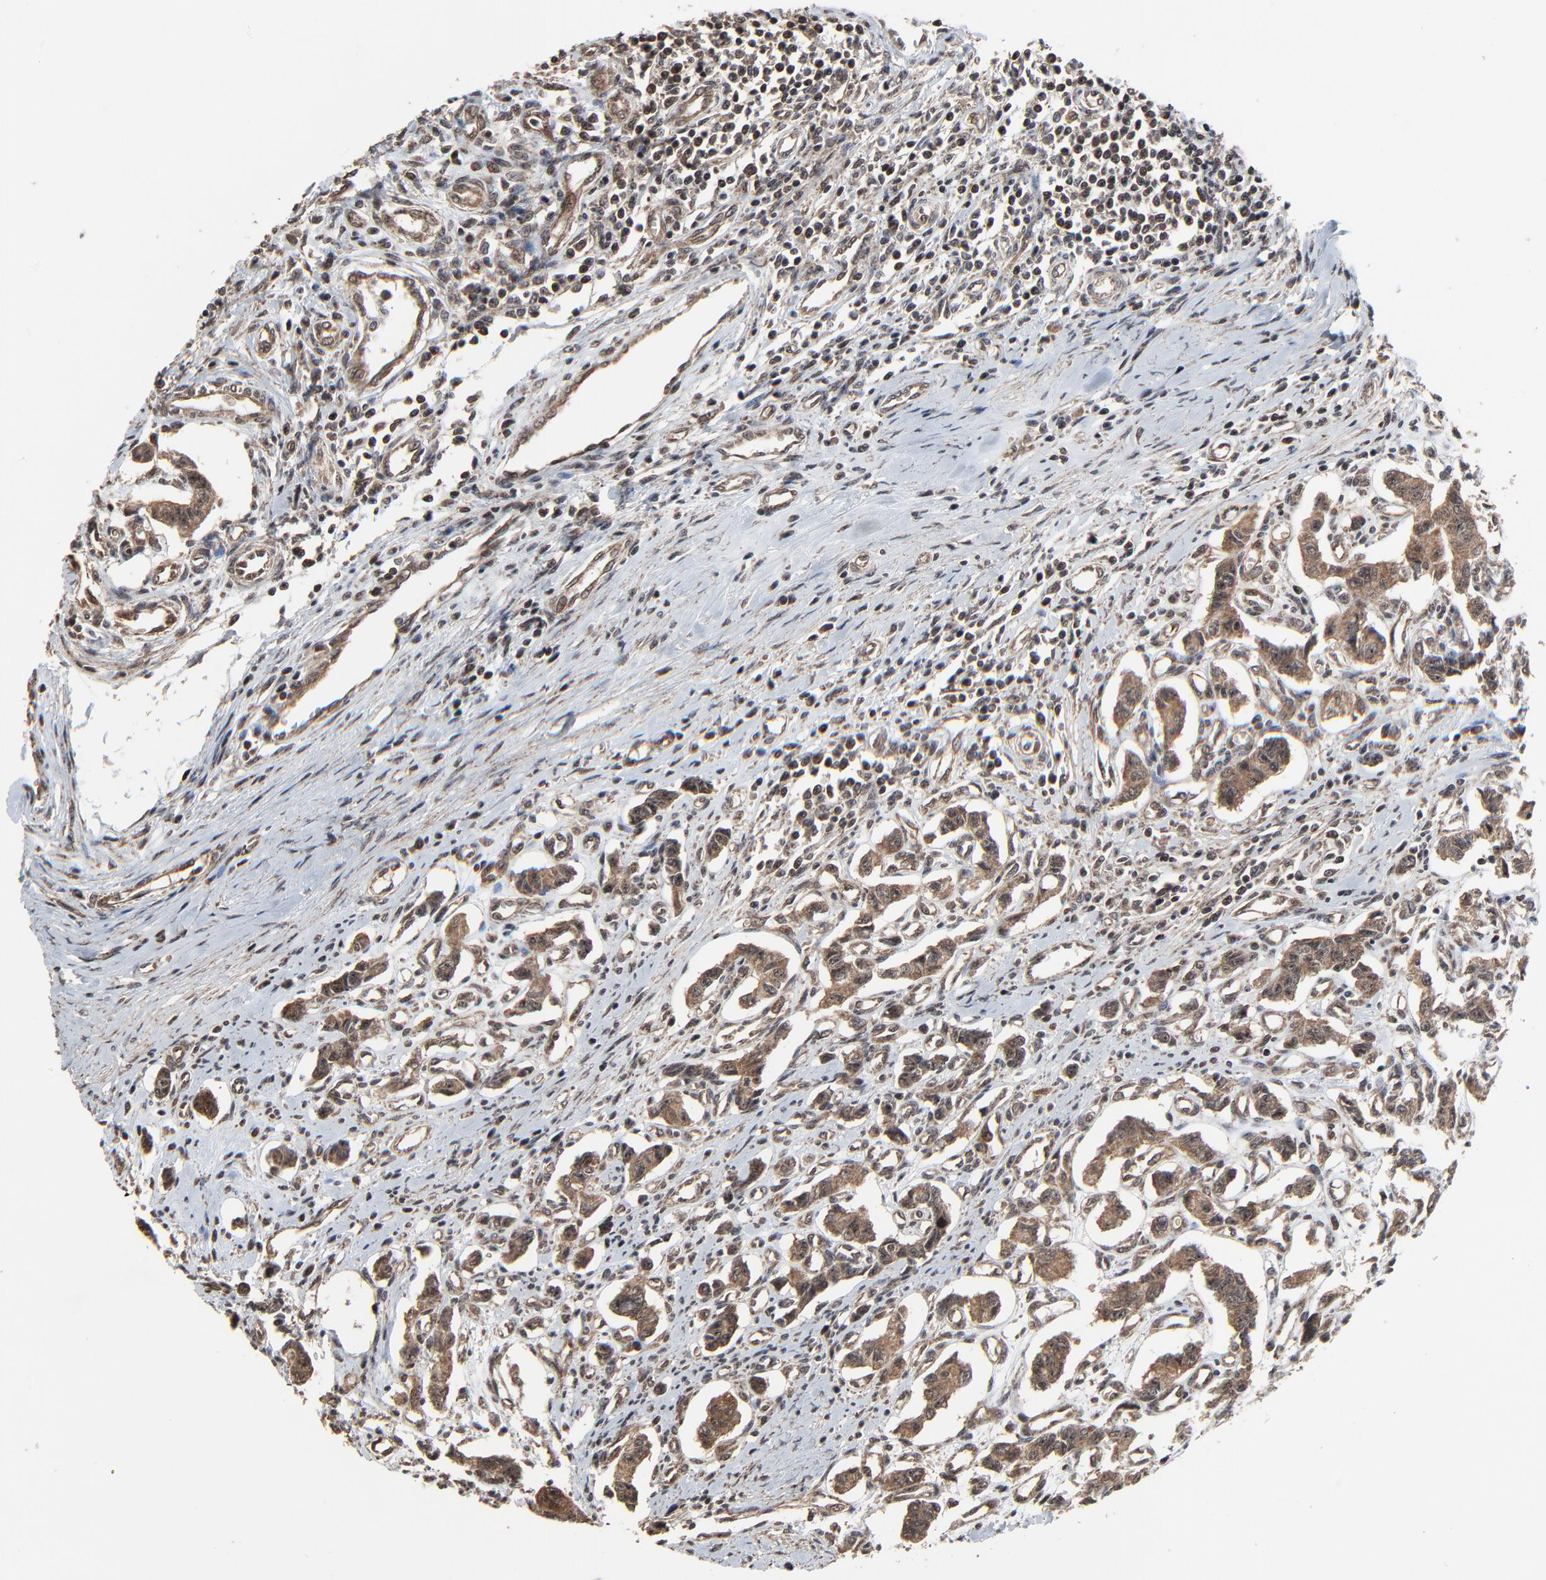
{"staining": {"intensity": "weak", "quantity": ">75%", "location": "cytoplasmic/membranous,nuclear"}, "tissue": "renal cancer", "cell_type": "Tumor cells", "image_type": "cancer", "snomed": [{"axis": "morphology", "description": "Carcinoid, malignant, NOS"}, {"axis": "topography", "description": "Kidney"}], "caption": "A low amount of weak cytoplasmic/membranous and nuclear positivity is identified in about >75% of tumor cells in renal cancer (carcinoid (malignant)) tissue.", "gene": "RHOJ", "patient": {"sex": "female", "age": 41}}